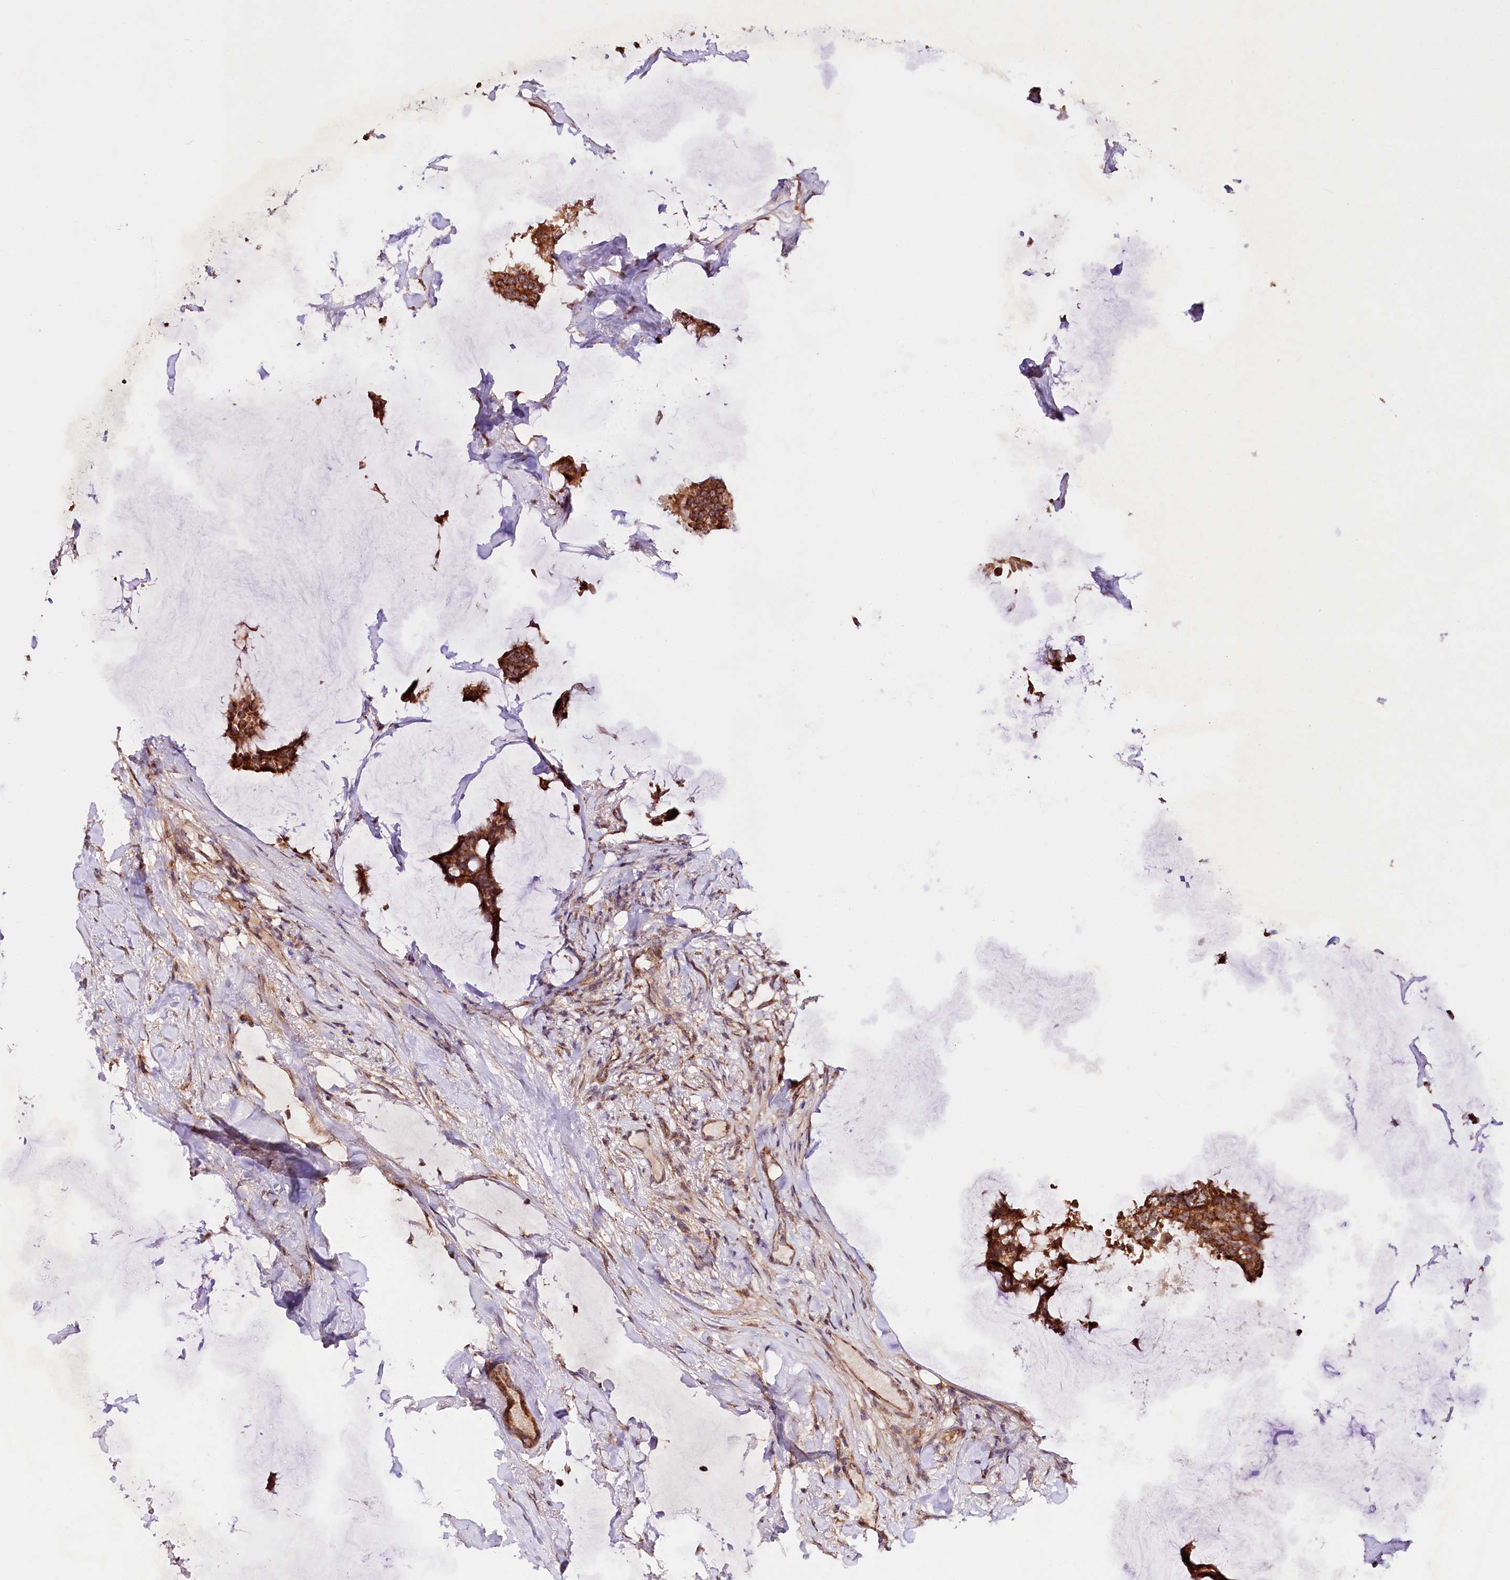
{"staining": {"intensity": "strong", "quantity": ">75%", "location": "cytoplasmic/membranous"}, "tissue": "breast cancer", "cell_type": "Tumor cells", "image_type": "cancer", "snomed": [{"axis": "morphology", "description": "Duct carcinoma"}, {"axis": "topography", "description": "Breast"}], "caption": "The image displays immunohistochemical staining of intraductal carcinoma (breast). There is strong cytoplasmic/membranous staining is appreciated in approximately >75% of tumor cells.", "gene": "ST7", "patient": {"sex": "female", "age": 93}}